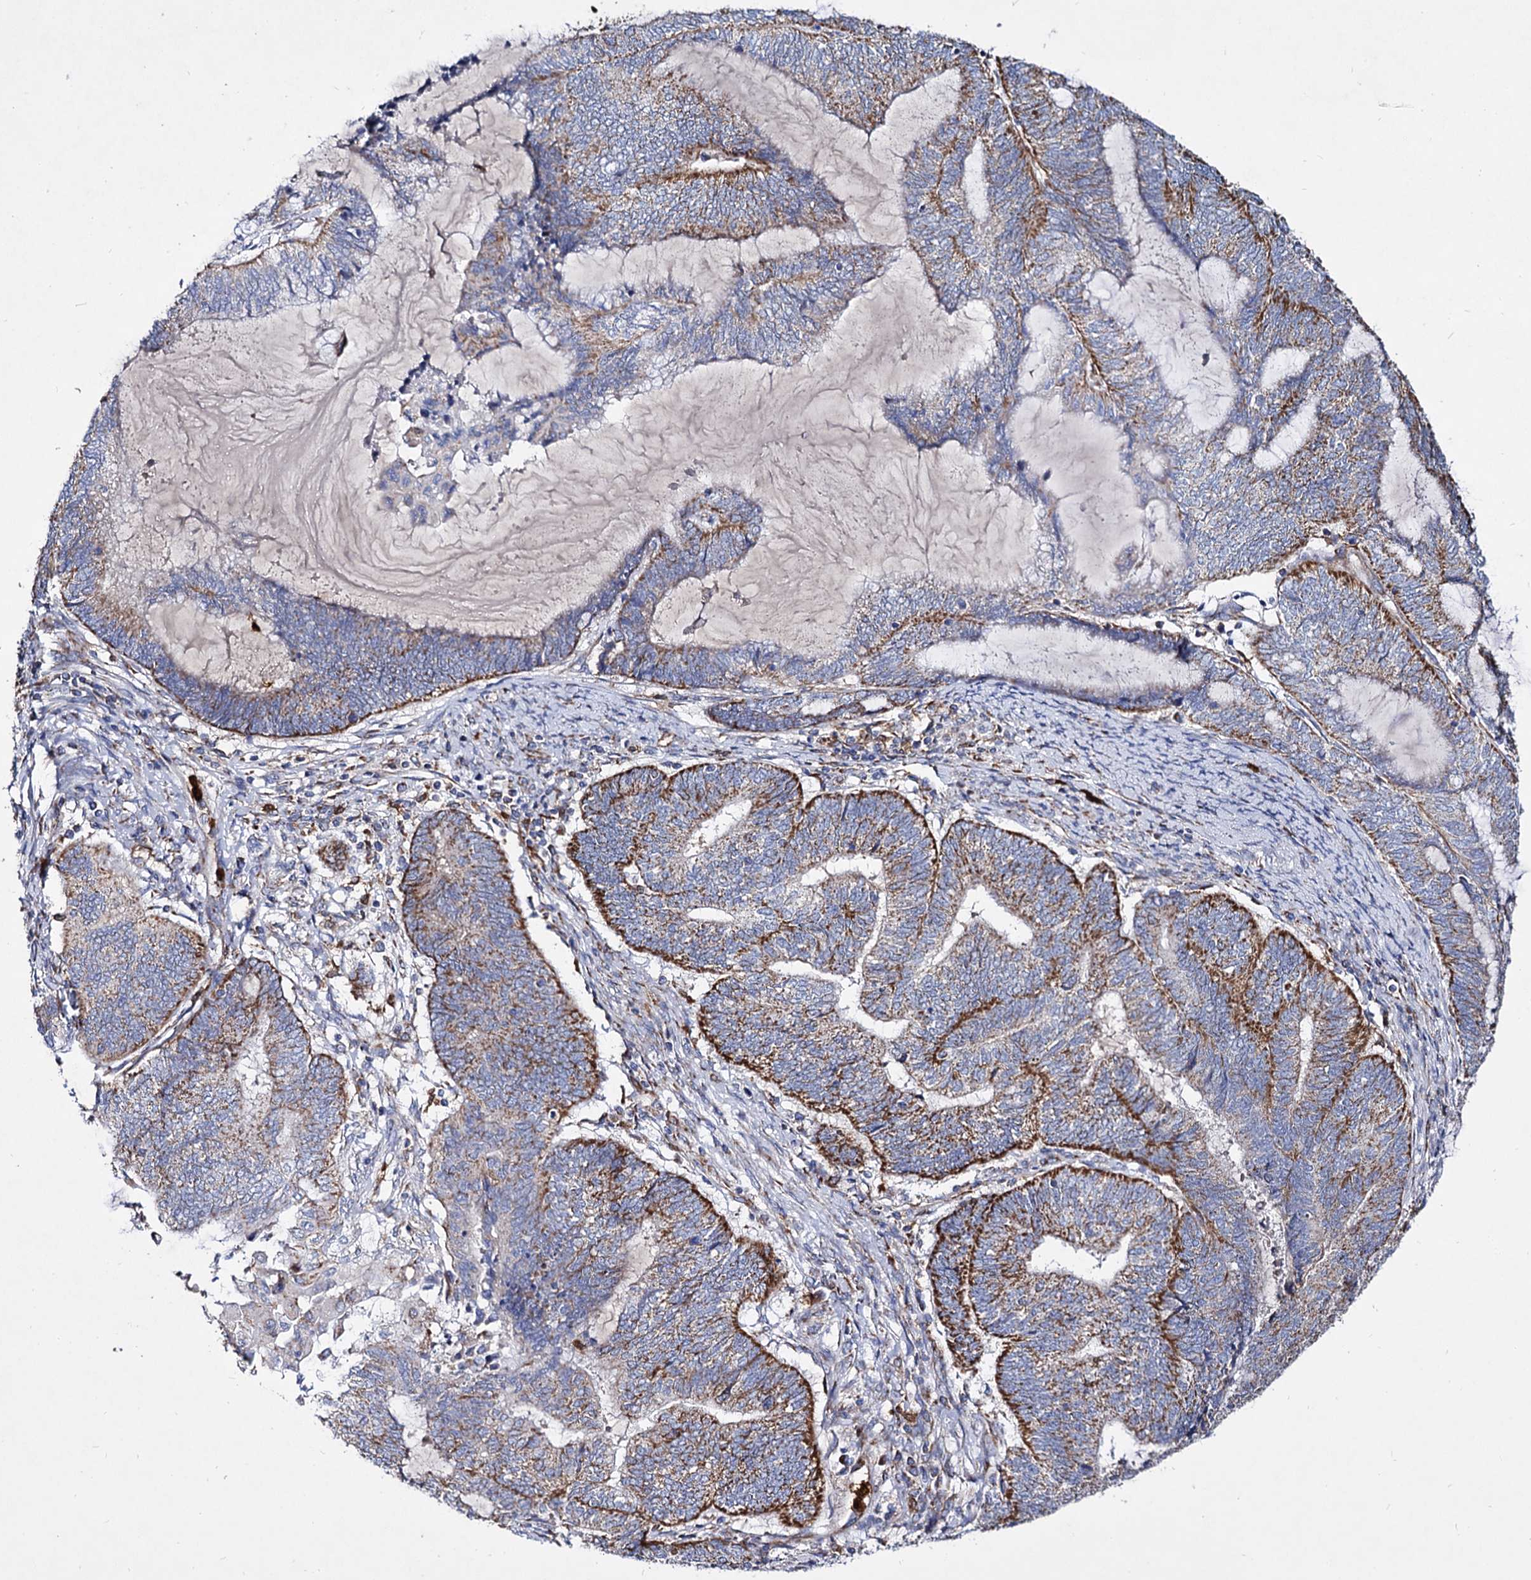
{"staining": {"intensity": "strong", "quantity": "25%-75%", "location": "cytoplasmic/membranous"}, "tissue": "endometrial cancer", "cell_type": "Tumor cells", "image_type": "cancer", "snomed": [{"axis": "morphology", "description": "Adenocarcinoma, NOS"}, {"axis": "topography", "description": "Uterus"}, {"axis": "topography", "description": "Endometrium"}], "caption": "IHC photomicrograph of human endometrial cancer stained for a protein (brown), which demonstrates high levels of strong cytoplasmic/membranous expression in approximately 25%-75% of tumor cells.", "gene": "ACAD9", "patient": {"sex": "female", "age": 70}}